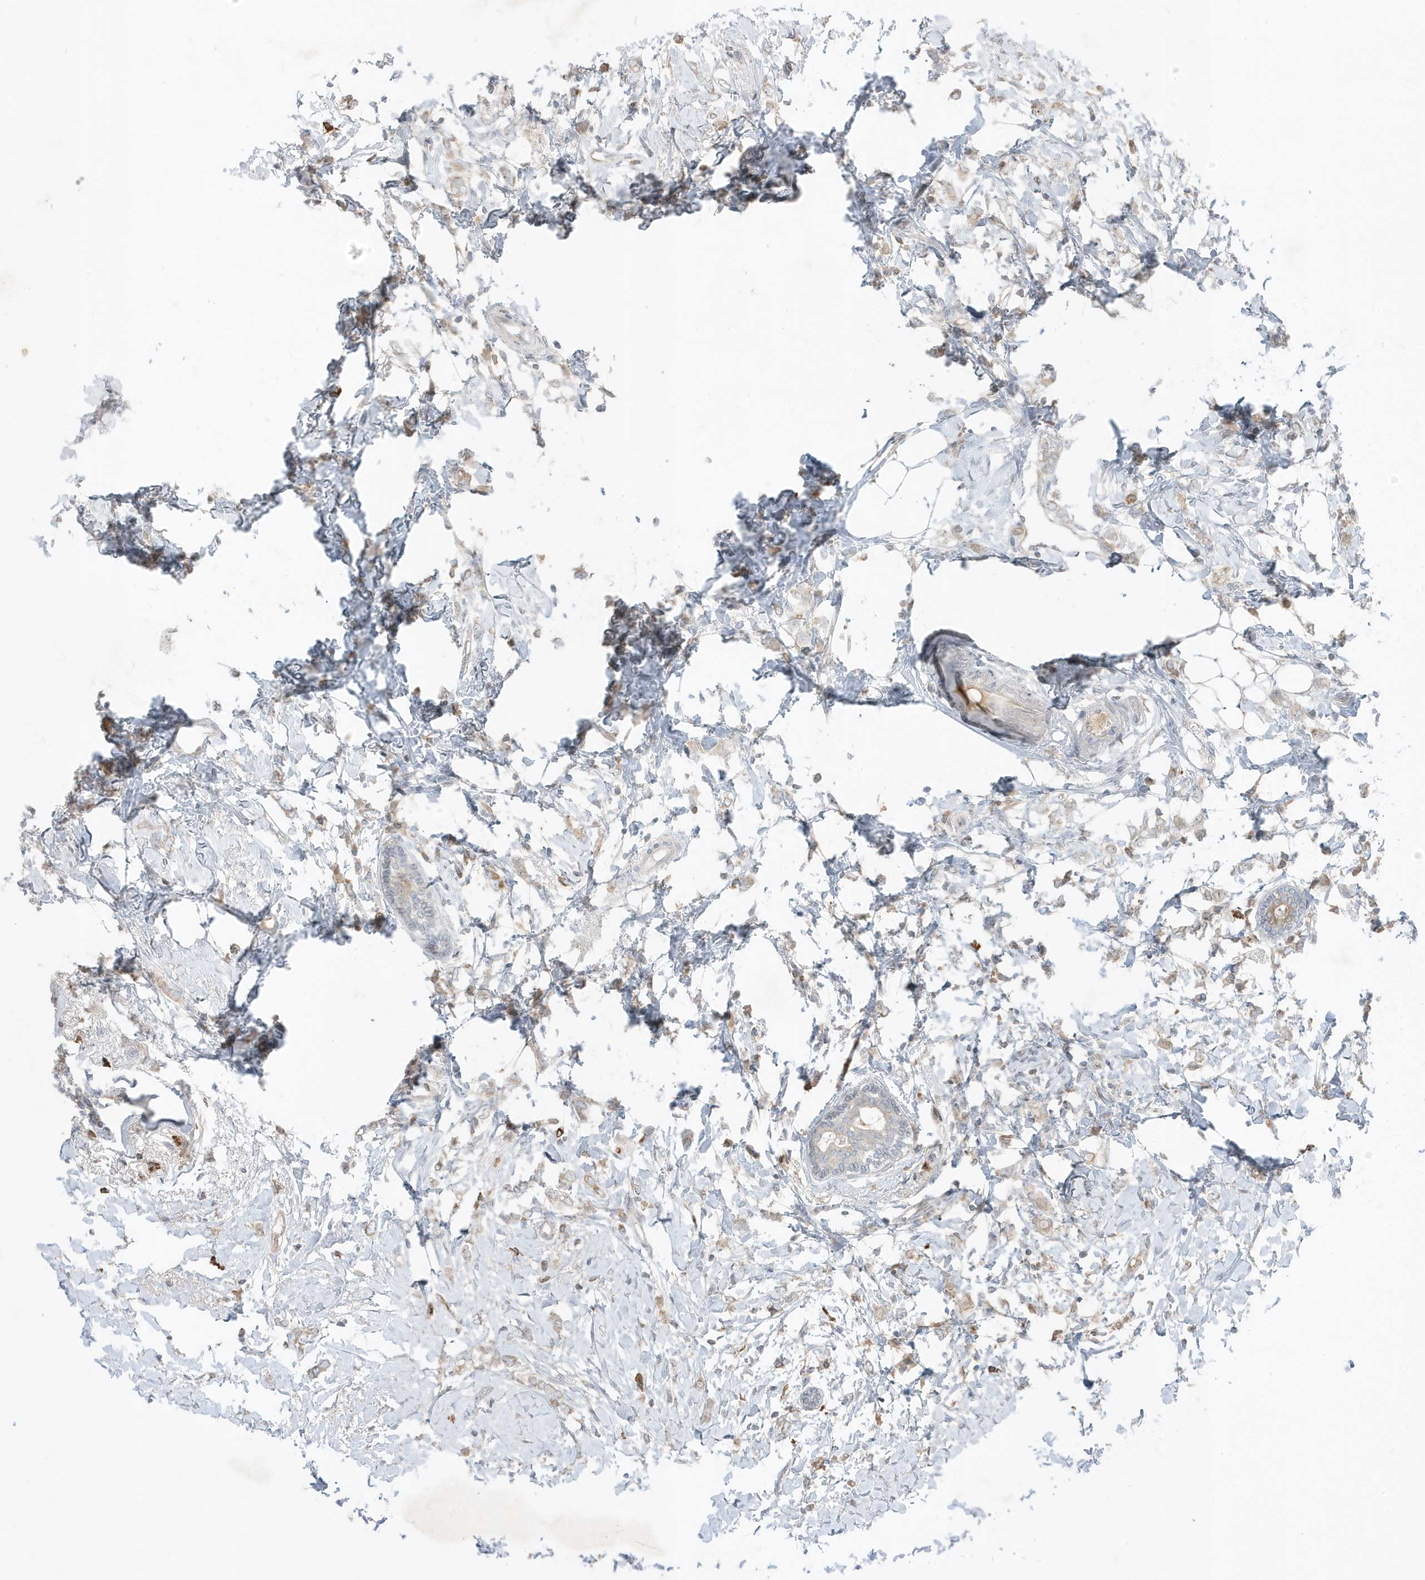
{"staining": {"intensity": "weak", "quantity": "<25%", "location": "cytoplasmic/membranous"}, "tissue": "breast cancer", "cell_type": "Tumor cells", "image_type": "cancer", "snomed": [{"axis": "morphology", "description": "Normal tissue, NOS"}, {"axis": "morphology", "description": "Lobular carcinoma"}, {"axis": "topography", "description": "Breast"}], "caption": "A histopathology image of human breast lobular carcinoma is negative for staining in tumor cells.", "gene": "FNDC1", "patient": {"sex": "female", "age": 47}}